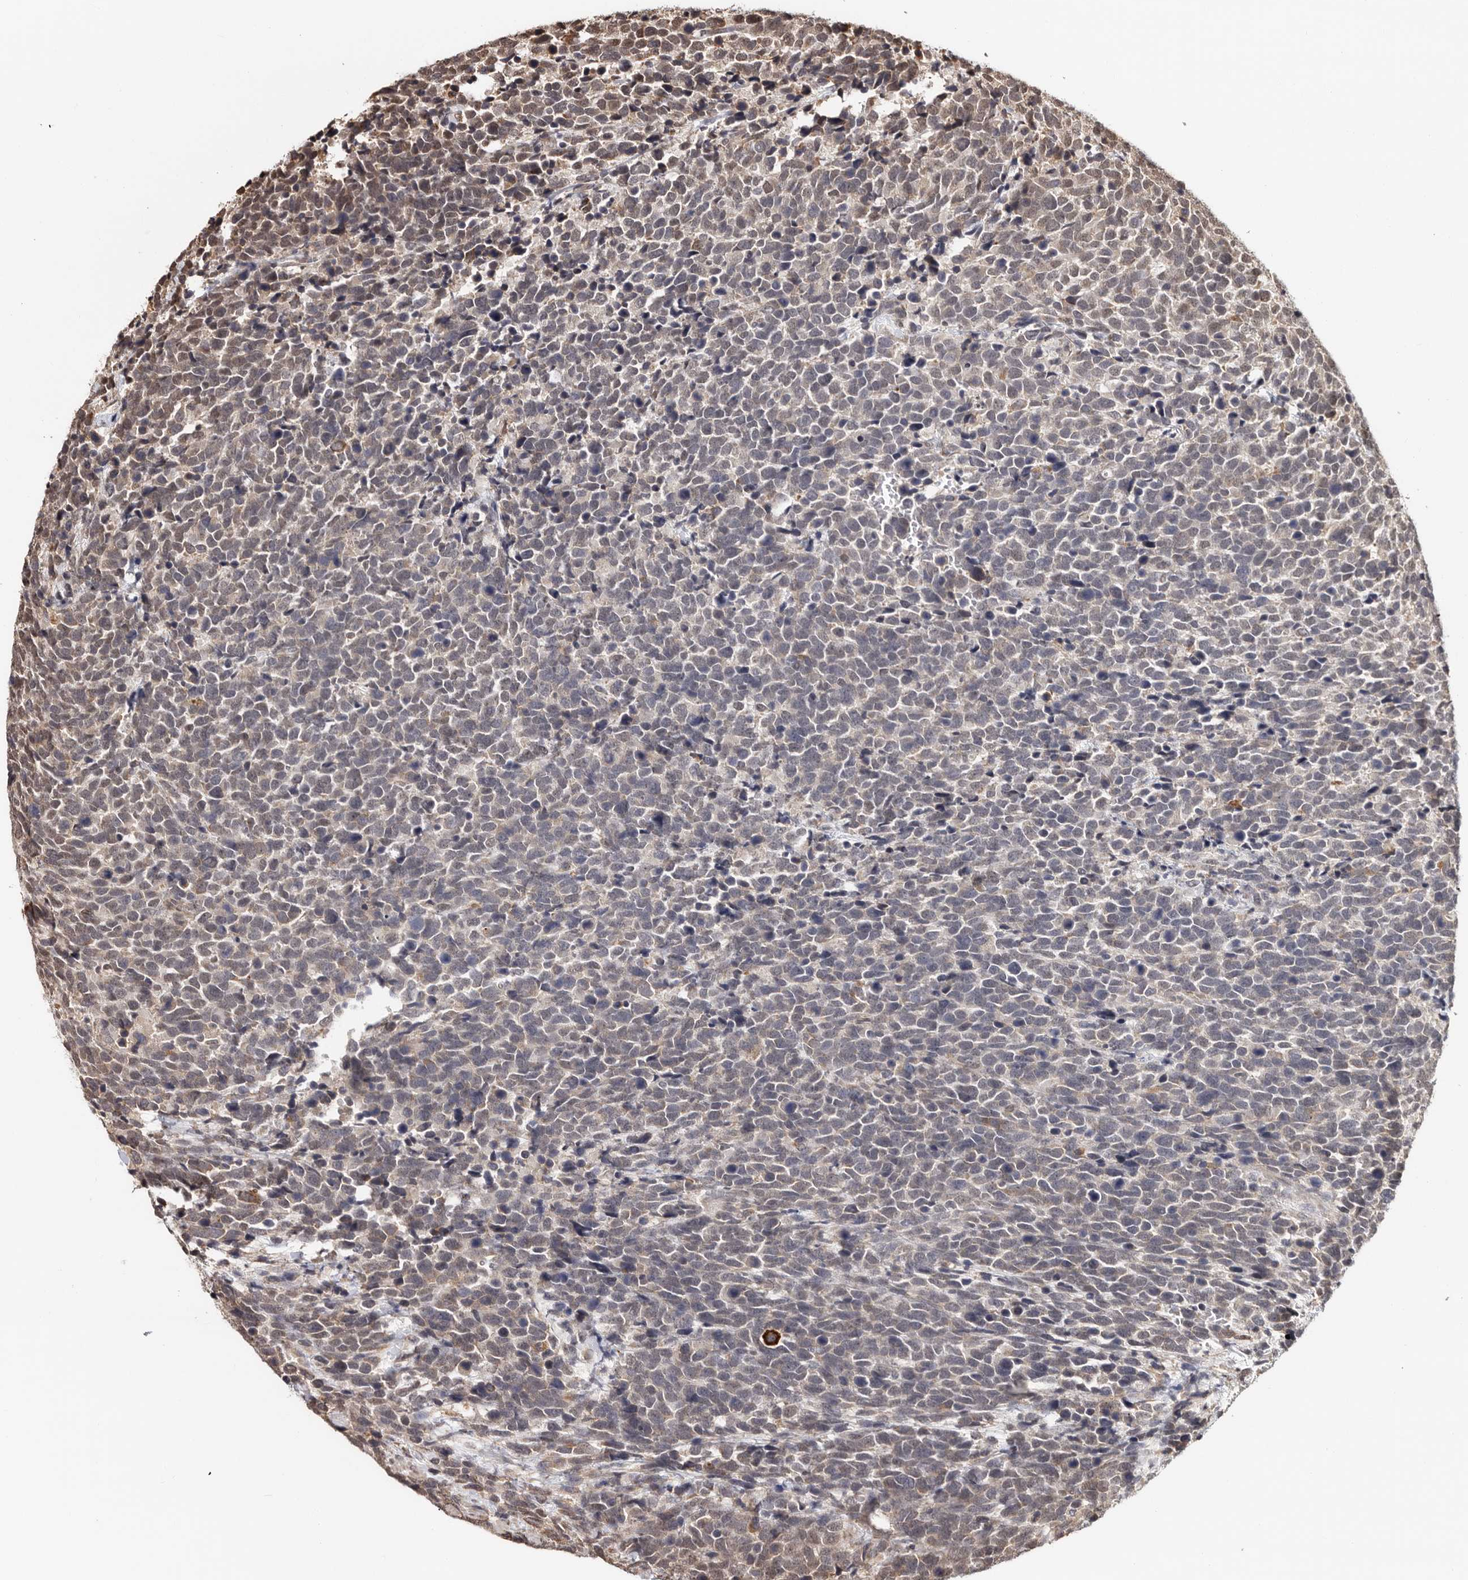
{"staining": {"intensity": "weak", "quantity": "25%-75%", "location": "cytoplasmic/membranous"}, "tissue": "urothelial cancer", "cell_type": "Tumor cells", "image_type": "cancer", "snomed": [{"axis": "morphology", "description": "Urothelial carcinoma, High grade"}, {"axis": "topography", "description": "Urinary bladder"}], "caption": "The immunohistochemical stain shows weak cytoplasmic/membranous positivity in tumor cells of urothelial cancer tissue.", "gene": "ZNF83", "patient": {"sex": "female", "age": 82}}